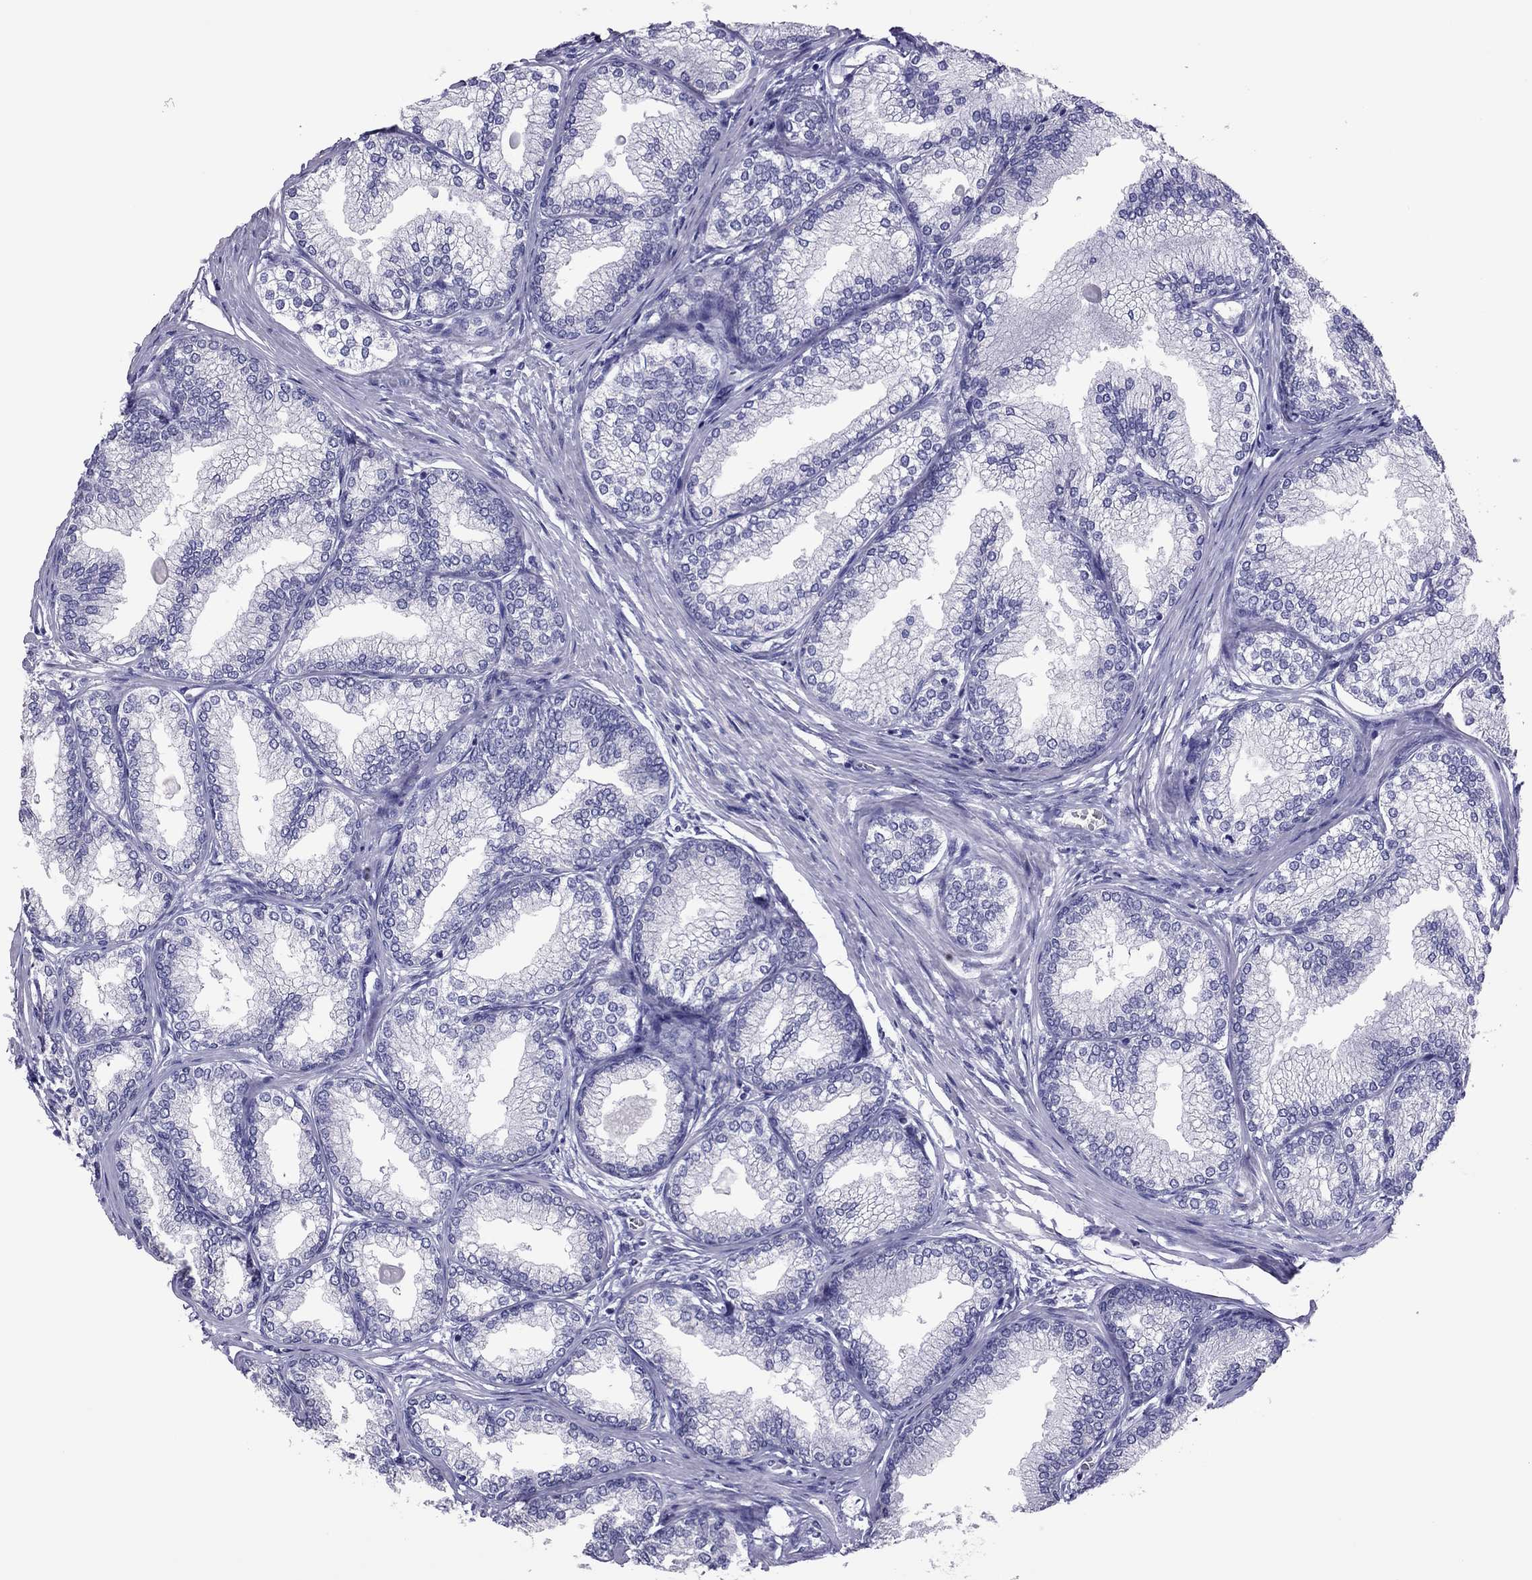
{"staining": {"intensity": "negative", "quantity": "none", "location": "none"}, "tissue": "prostate", "cell_type": "Glandular cells", "image_type": "normal", "snomed": [{"axis": "morphology", "description": "Normal tissue, NOS"}, {"axis": "topography", "description": "Prostate"}], "caption": "Micrograph shows no protein staining in glandular cells of benign prostate. (Immunohistochemistry (ihc), brightfield microscopy, high magnification).", "gene": "SPINT3", "patient": {"sex": "male", "age": 72}}